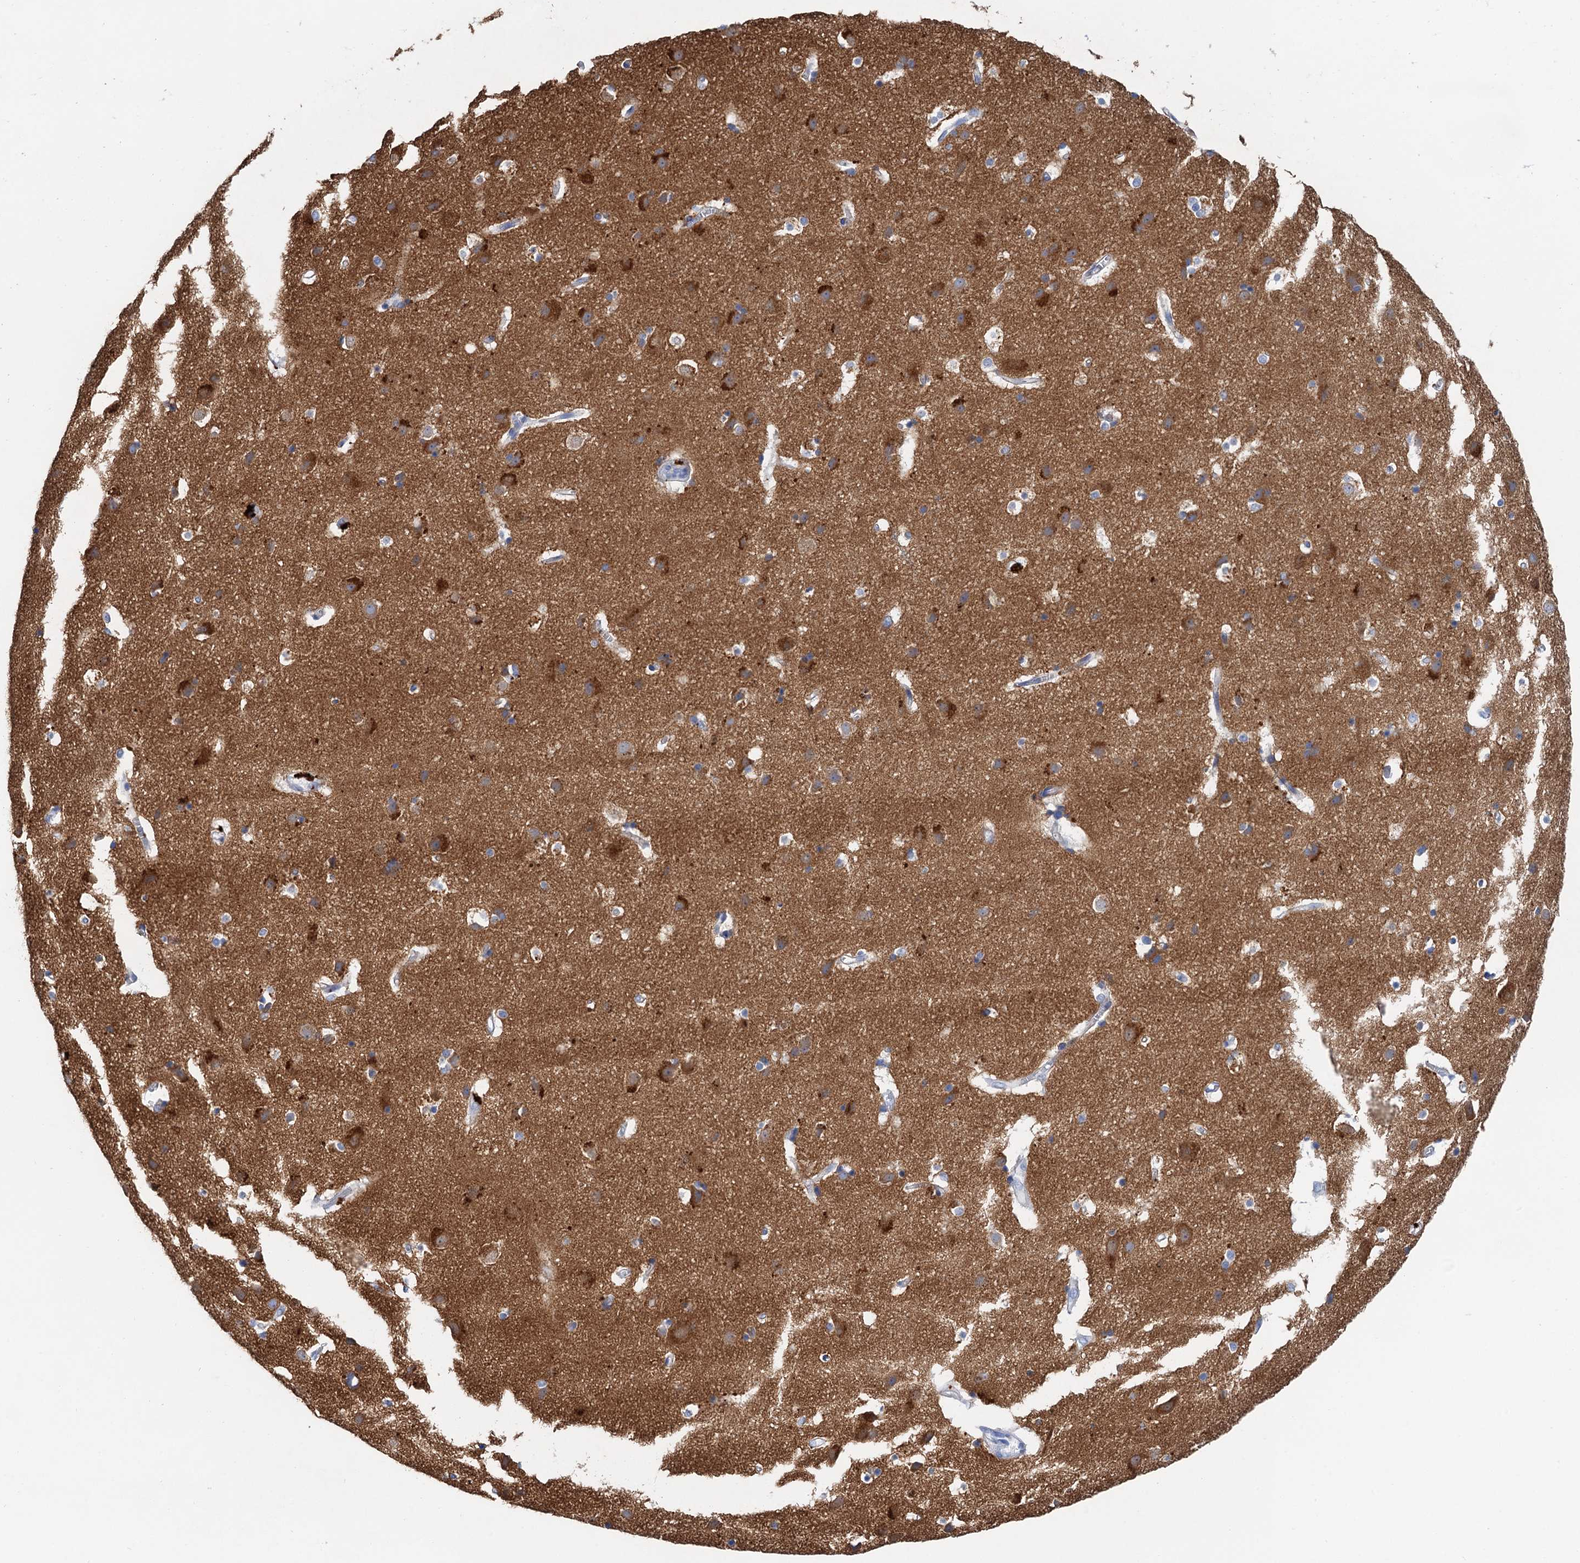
{"staining": {"intensity": "negative", "quantity": "none", "location": "none"}, "tissue": "cerebral cortex", "cell_type": "Endothelial cells", "image_type": "normal", "snomed": [{"axis": "morphology", "description": "Normal tissue, NOS"}, {"axis": "topography", "description": "Cerebral cortex"}], "caption": "This is an immunohistochemistry (IHC) image of unremarkable human cerebral cortex. There is no expression in endothelial cells.", "gene": "NLRP10", "patient": {"sex": "male", "age": 54}}